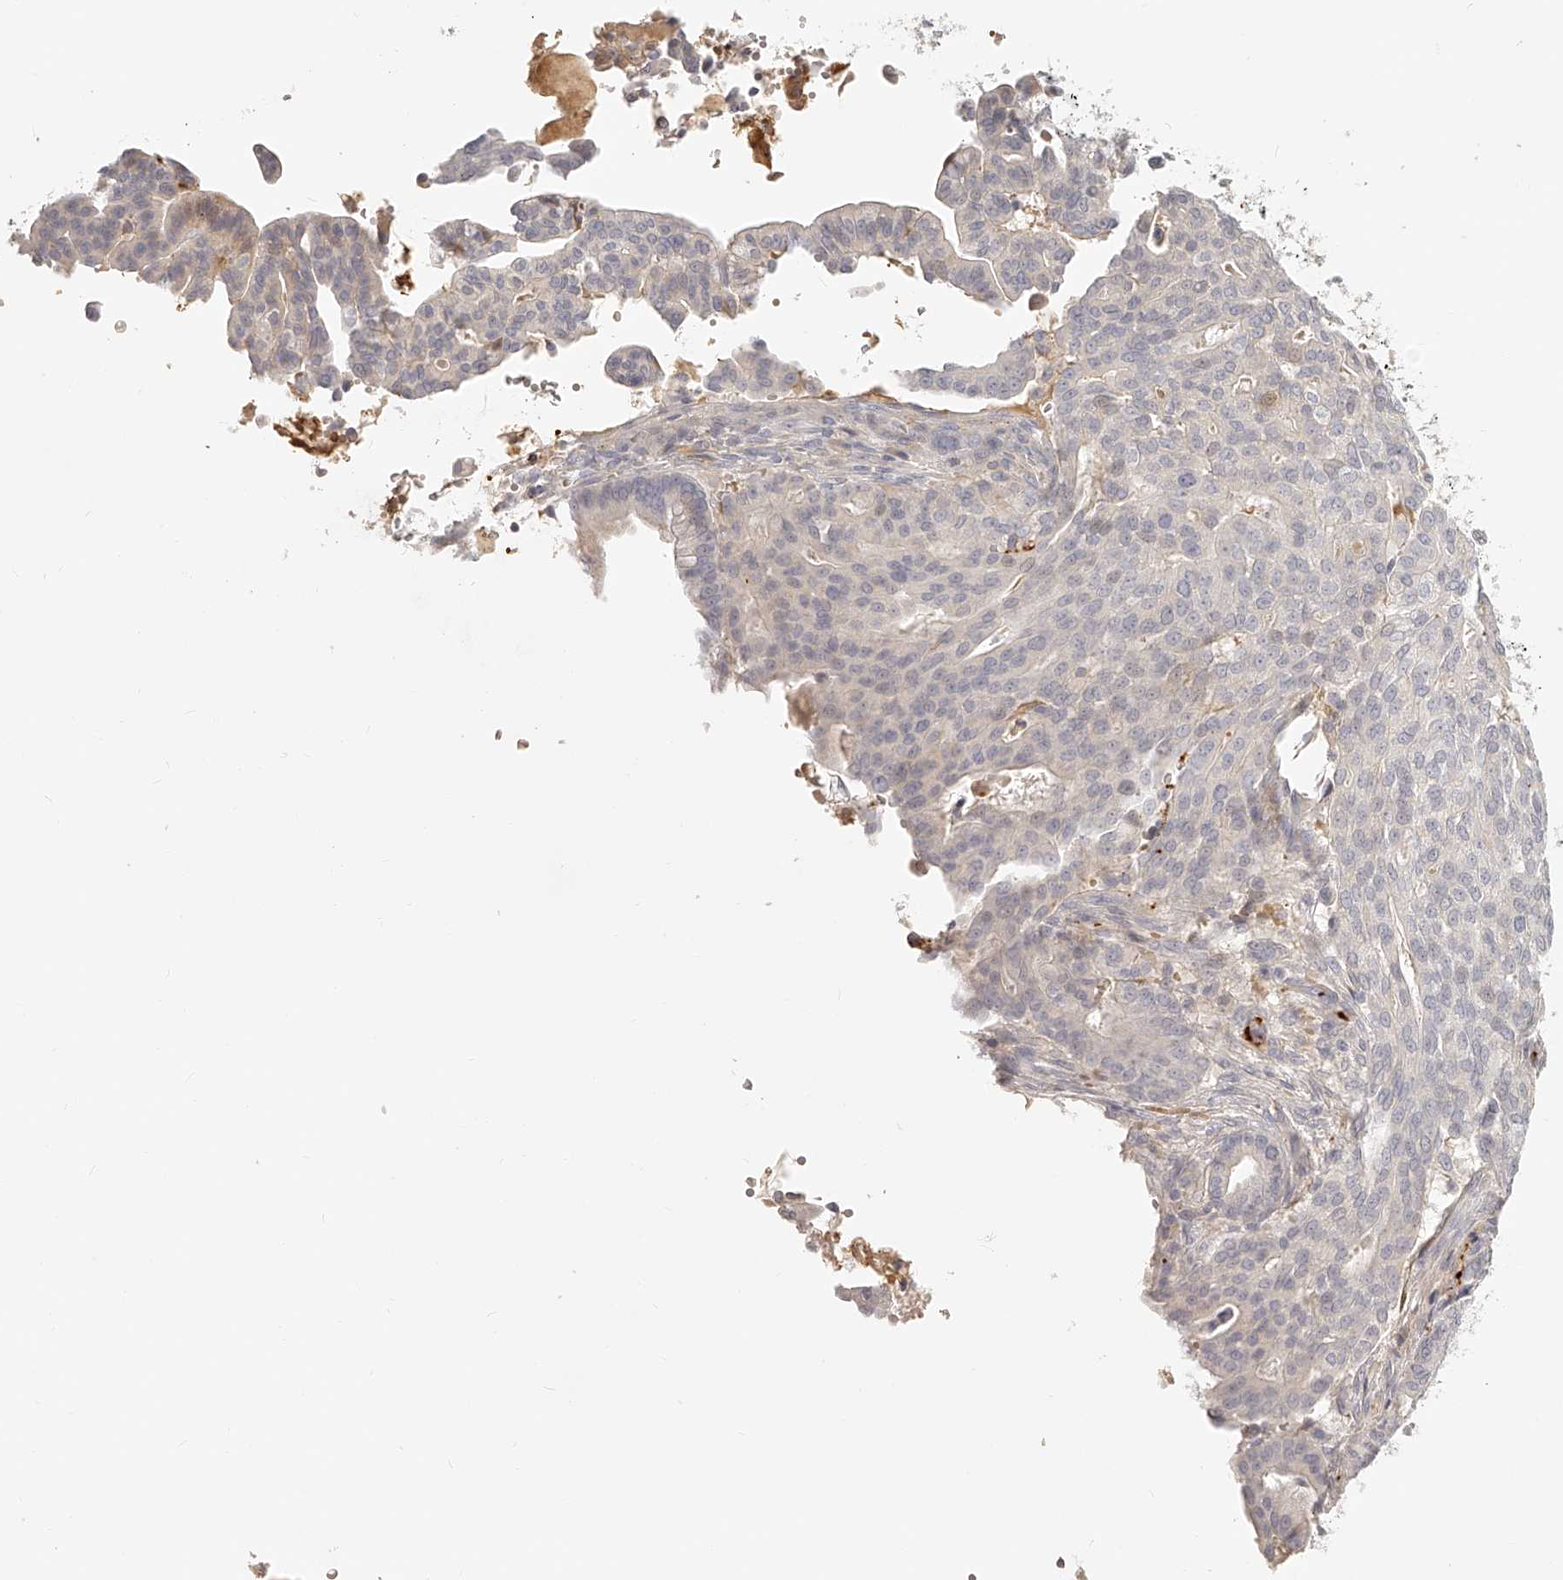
{"staining": {"intensity": "weak", "quantity": "<25%", "location": "cytoplasmic/membranous,nuclear"}, "tissue": "pancreatic cancer", "cell_type": "Tumor cells", "image_type": "cancer", "snomed": [{"axis": "morphology", "description": "Adenocarcinoma, NOS"}, {"axis": "topography", "description": "Pancreas"}], "caption": "DAB (3,3'-diaminobenzidine) immunohistochemical staining of pancreatic adenocarcinoma exhibits no significant positivity in tumor cells.", "gene": "ITGB3", "patient": {"sex": "male", "age": 63}}